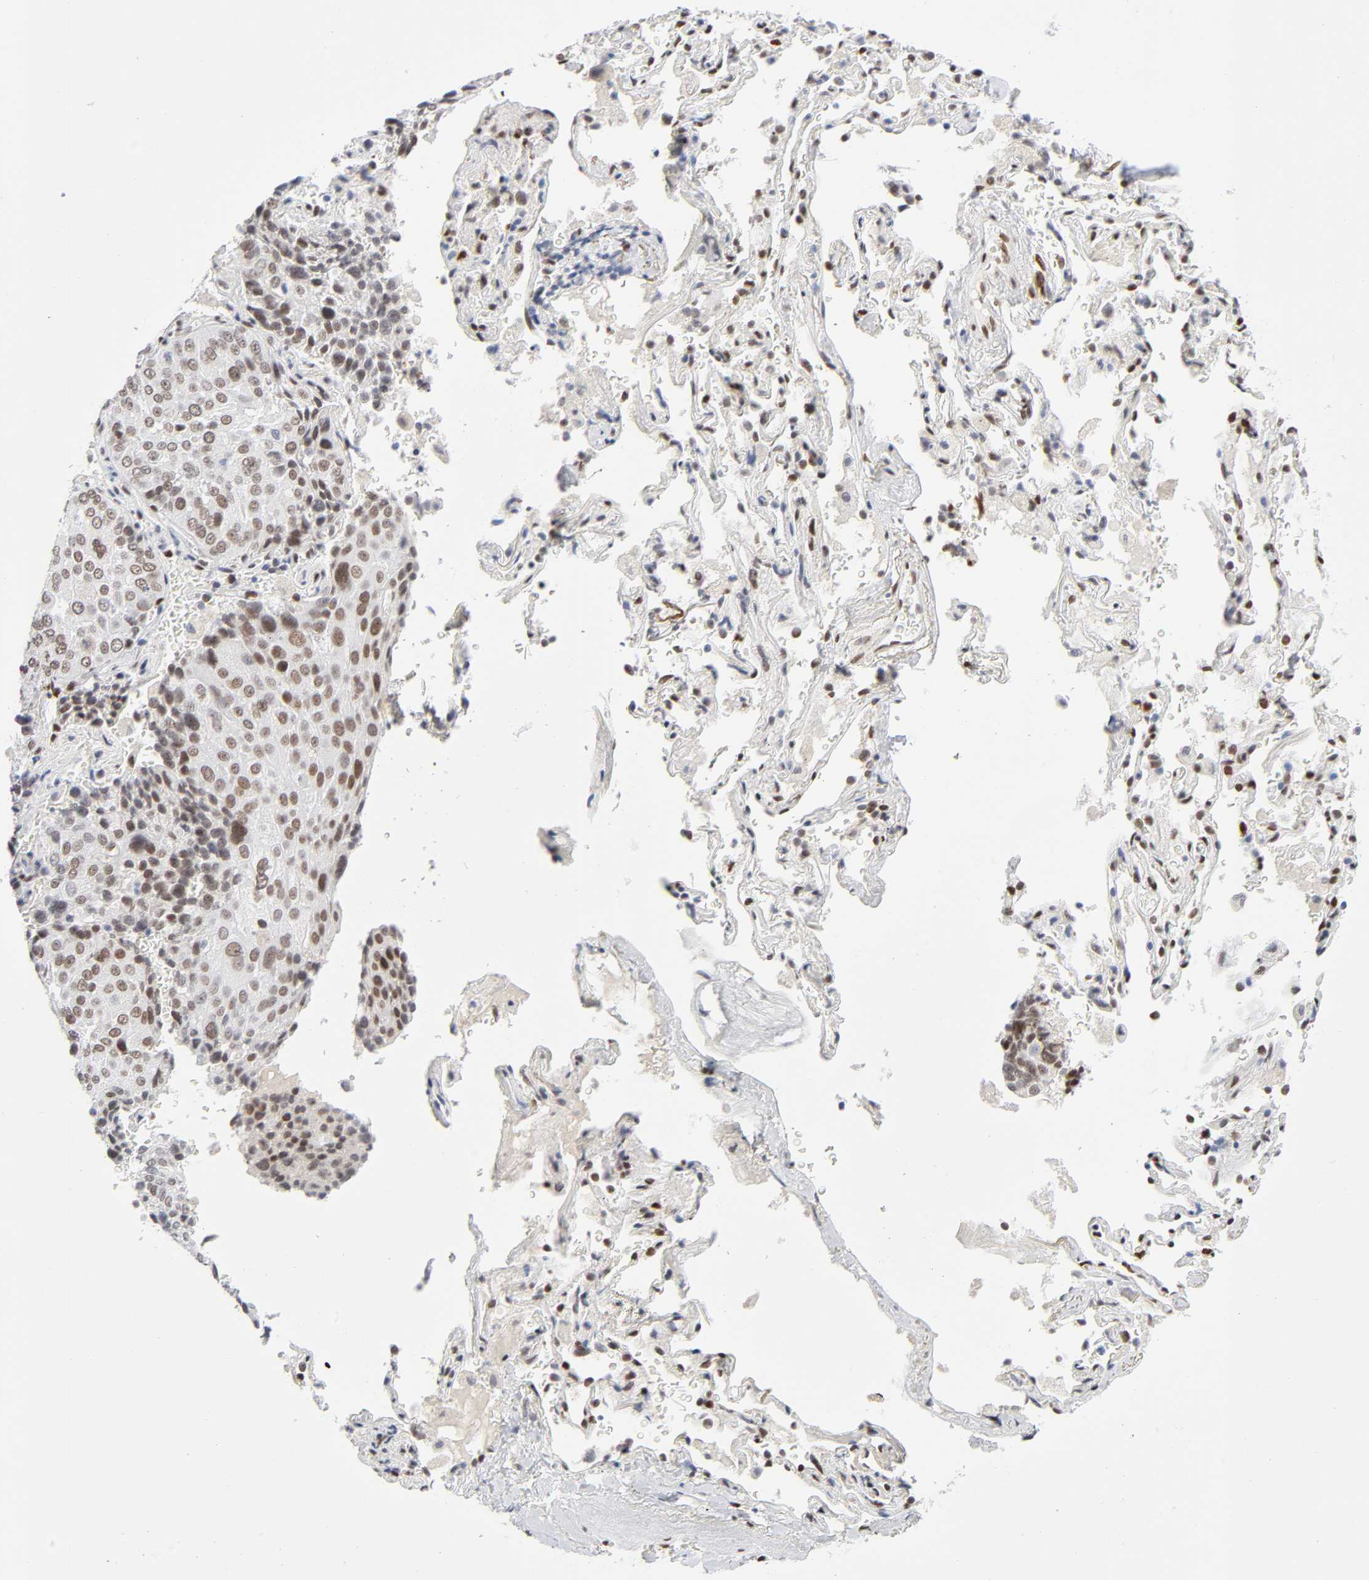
{"staining": {"intensity": "moderate", "quantity": ">75%", "location": "nuclear"}, "tissue": "lung cancer", "cell_type": "Tumor cells", "image_type": "cancer", "snomed": [{"axis": "morphology", "description": "Squamous cell carcinoma, NOS"}, {"axis": "topography", "description": "Lung"}], "caption": "Immunohistochemical staining of human lung cancer (squamous cell carcinoma) exhibits moderate nuclear protein expression in about >75% of tumor cells. Ihc stains the protein of interest in brown and the nuclei are stained blue.", "gene": "NFIC", "patient": {"sex": "male", "age": 54}}